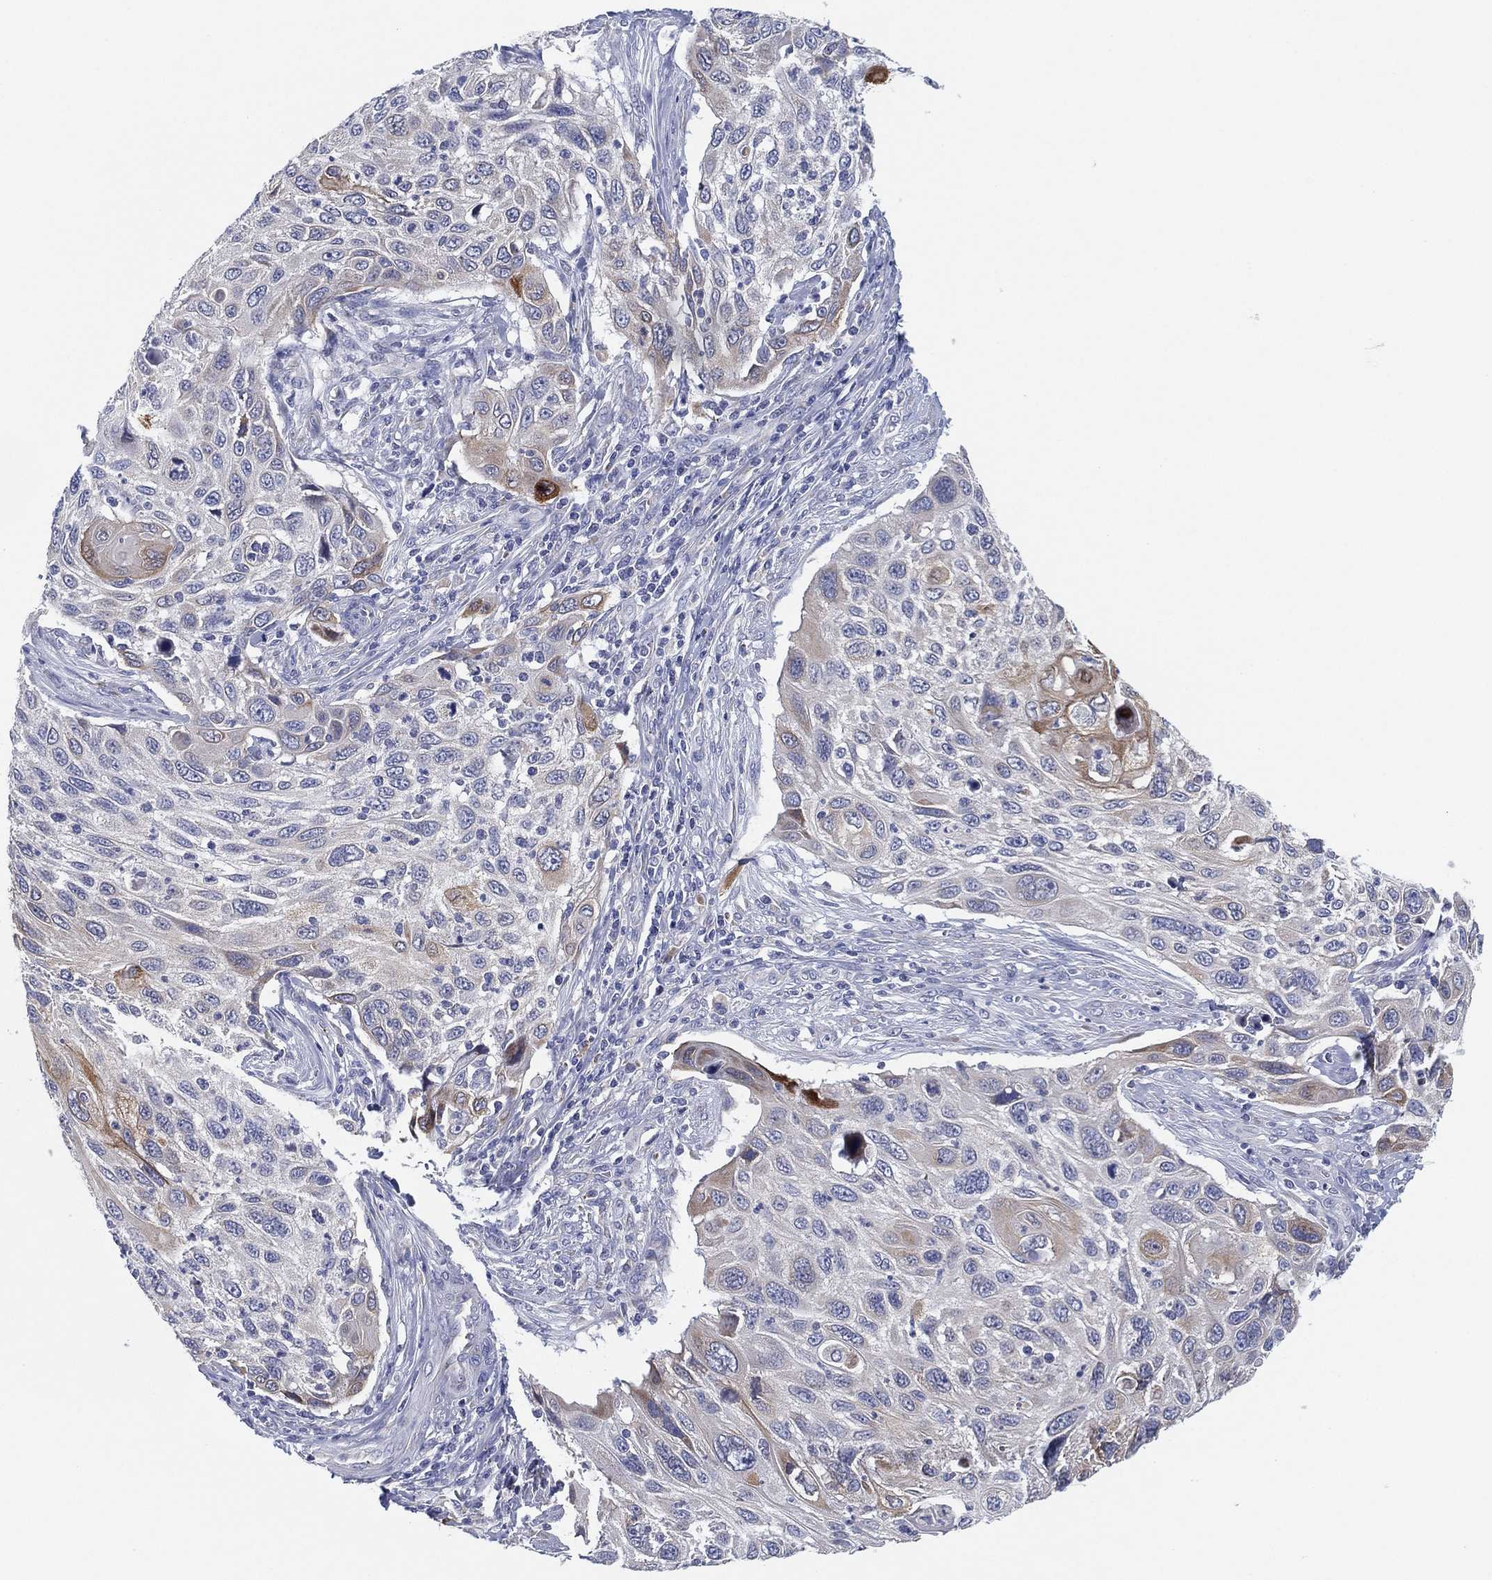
{"staining": {"intensity": "moderate", "quantity": "<25%", "location": "cytoplasmic/membranous"}, "tissue": "cervical cancer", "cell_type": "Tumor cells", "image_type": "cancer", "snomed": [{"axis": "morphology", "description": "Squamous cell carcinoma, NOS"}, {"axis": "topography", "description": "Cervix"}], "caption": "Protein expression by immunohistochemistry shows moderate cytoplasmic/membranous positivity in about <25% of tumor cells in cervical cancer. Nuclei are stained in blue.", "gene": "TMEM40", "patient": {"sex": "female", "age": 70}}